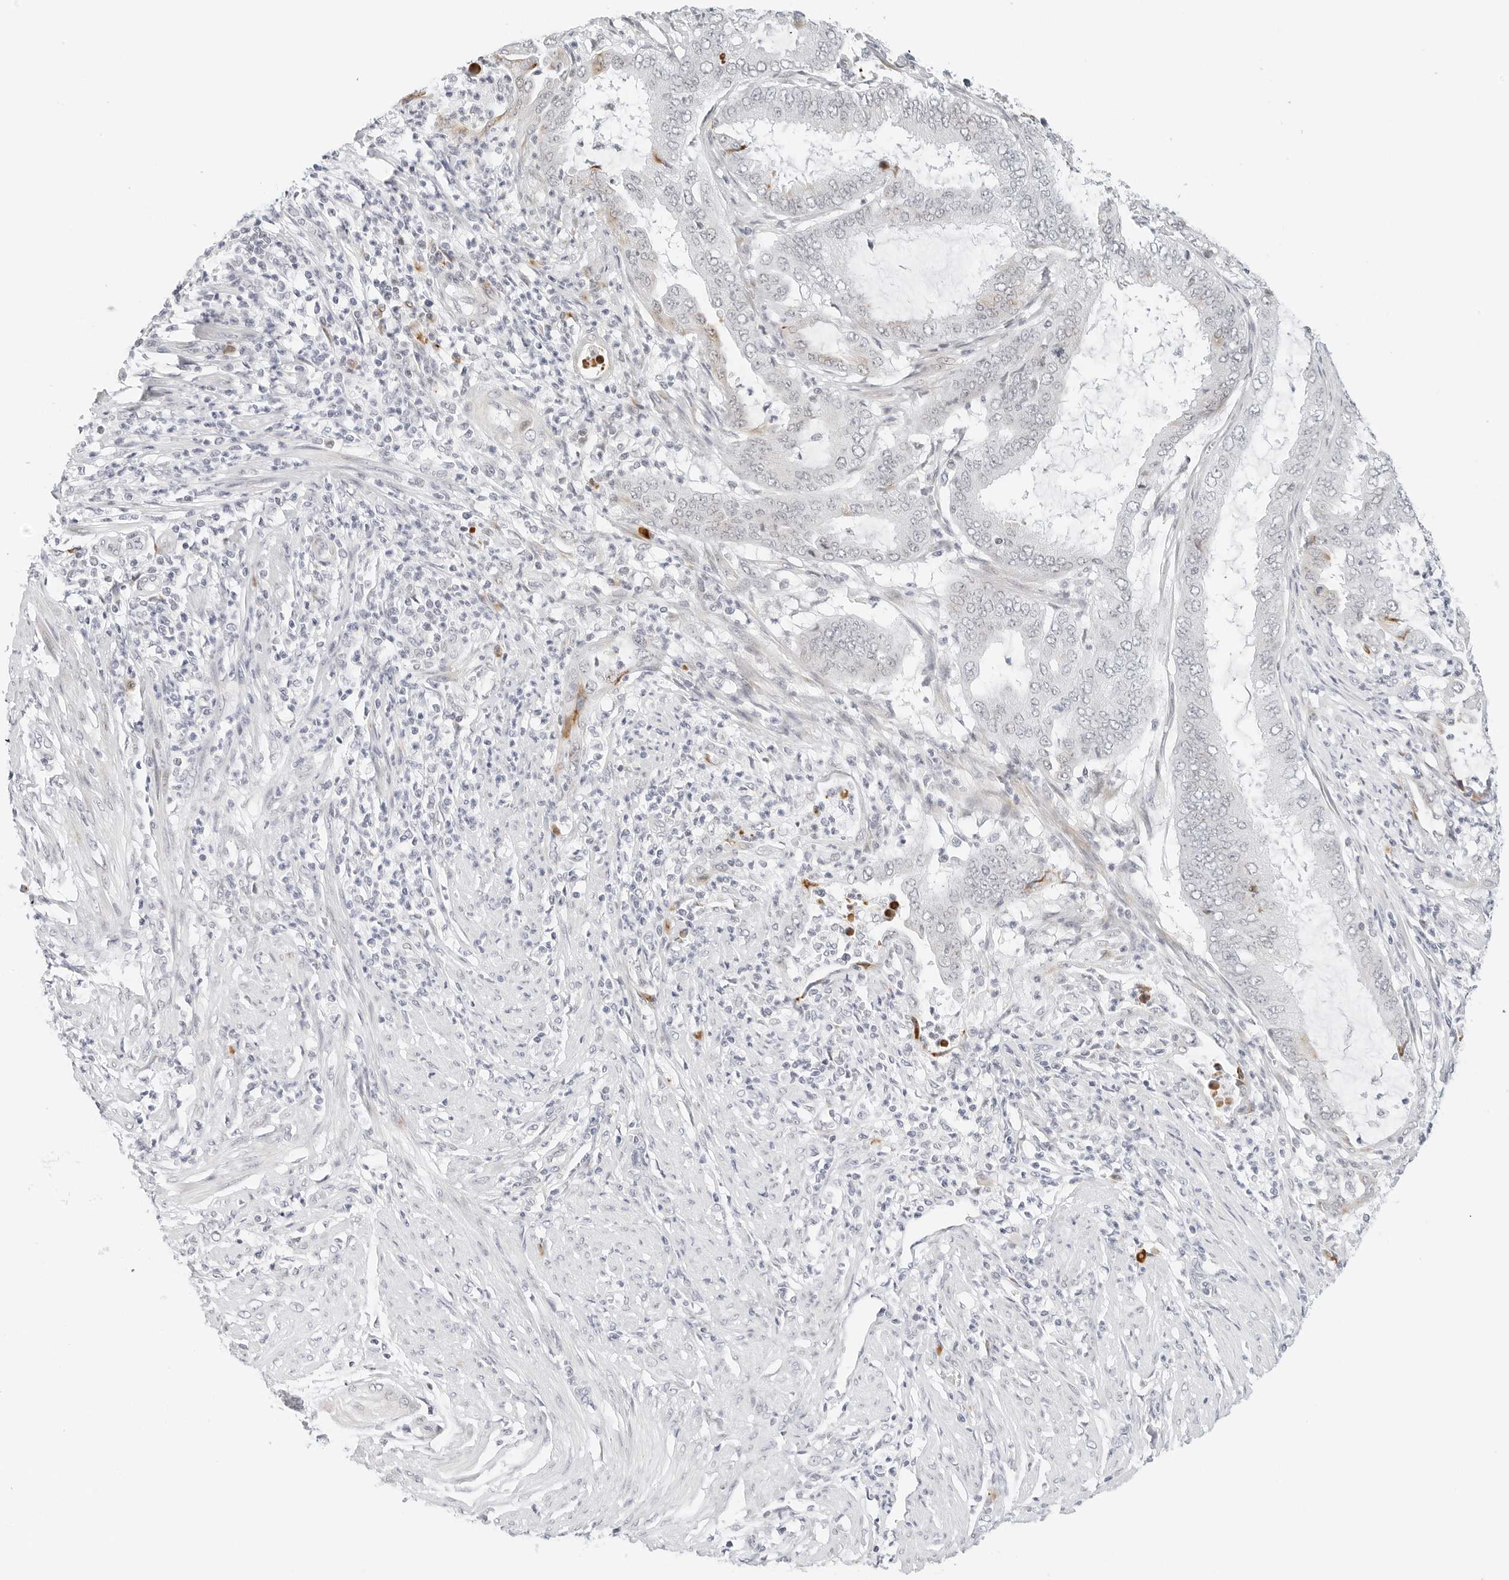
{"staining": {"intensity": "negative", "quantity": "none", "location": "none"}, "tissue": "endometrial cancer", "cell_type": "Tumor cells", "image_type": "cancer", "snomed": [{"axis": "morphology", "description": "Adenocarcinoma, NOS"}, {"axis": "topography", "description": "Endometrium"}], "caption": "This is an immunohistochemistry (IHC) histopathology image of adenocarcinoma (endometrial). There is no positivity in tumor cells.", "gene": "PARP10", "patient": {"sex": "female", "age": 51}}